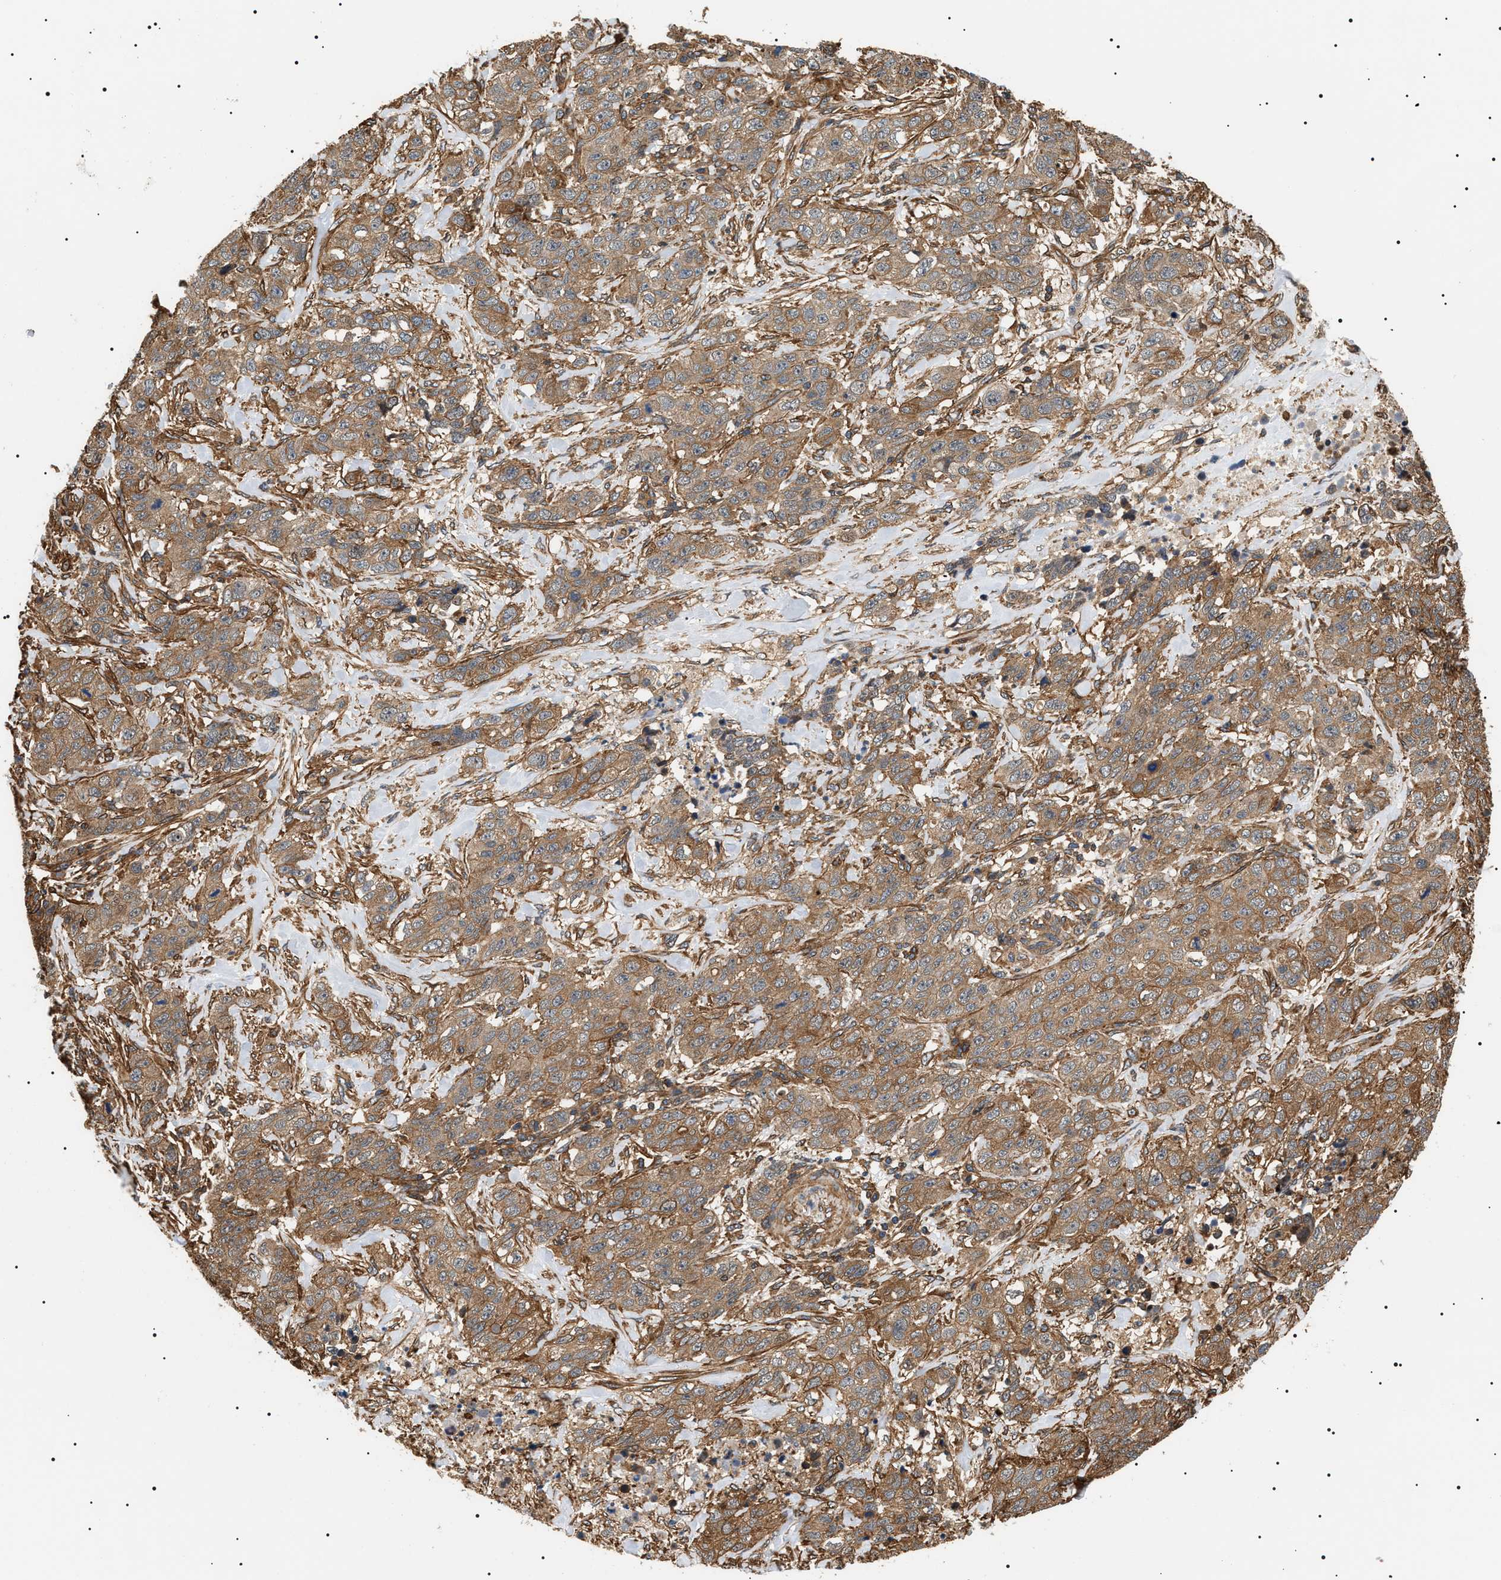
{"staining": {"intensity": "weak", "quantity": ">75%", "location": "cytoplasmic/membranous"}, "tissue": "stomach cancer", "cell_type": "Tumor cells", "image_type": "cancer", "snomed": [{"axis": "morphology", "description": "Adenocarcinoma, NOS"}, {"axis": "topography", "description": "Stomach"}], "caption": "A low amount of weak cytoplasmic/membranous staining is appreciated in about >75% of tumor cells in stomach adenocarcinoma tissue. The staining is performed using DAB brown chromogen to label protein expression. The nuclei are counter-stained blue using hematoxylin.", "gene": "SH3GLB2", "patient": {"sex": "male", "age": 48}}